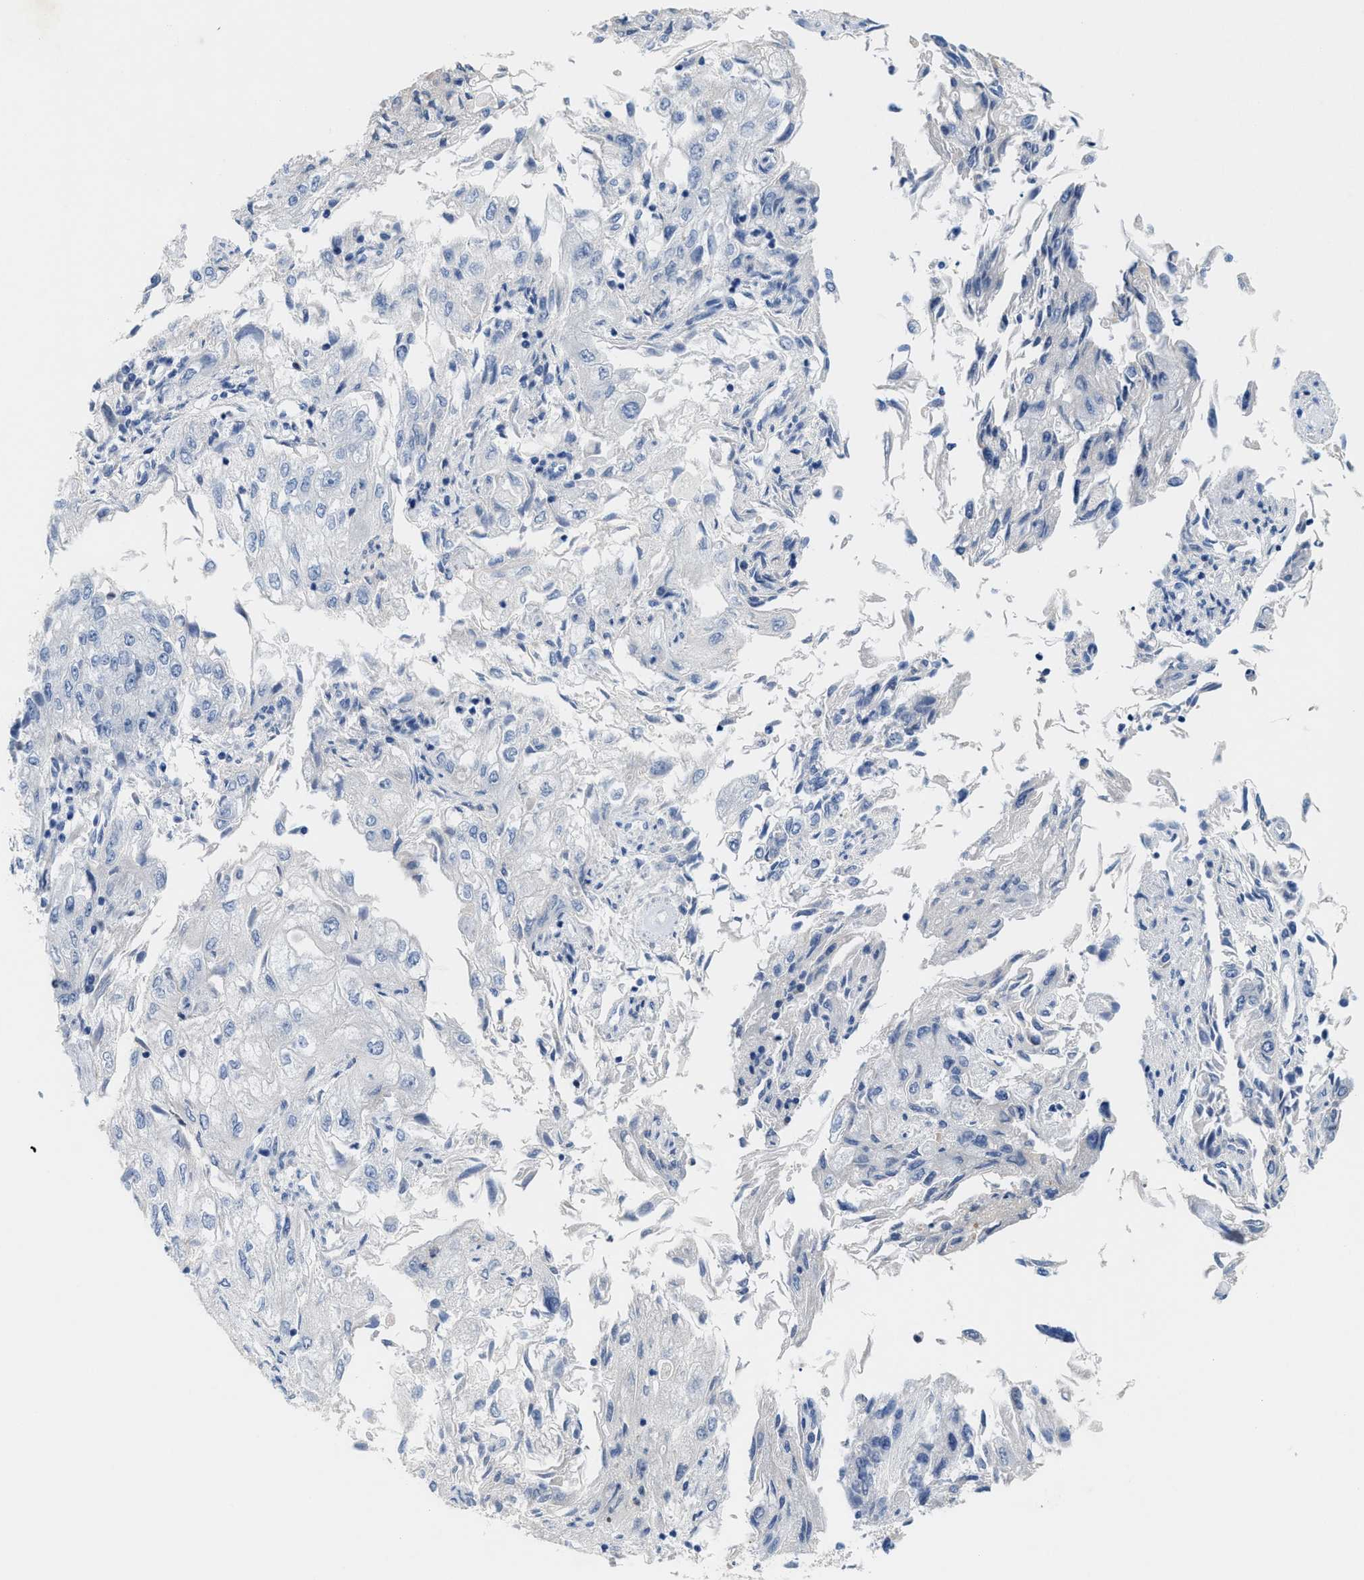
{"staining": {"intensity": "negative", "quantity": "none", "location": "none"}, "tissue": "endometrial cancer", "cell_type": "Tumor cells", "image_type": "cancer", "snomed": [{"axis": "morphology", "description": "Adenocarcinoma, NOS"}, {"axis": "topography", "description": "Endometrium"}], "caption": "This micrograph is of endometrial cancer (adenocarcinoma) stained with immunohistochemistry to label a protein in brown with the nuclei are counter-stained blue. There is no positivity in tumor cells.", "gene": "CPA2", "patient": {"sex": "female", "age": 49}}